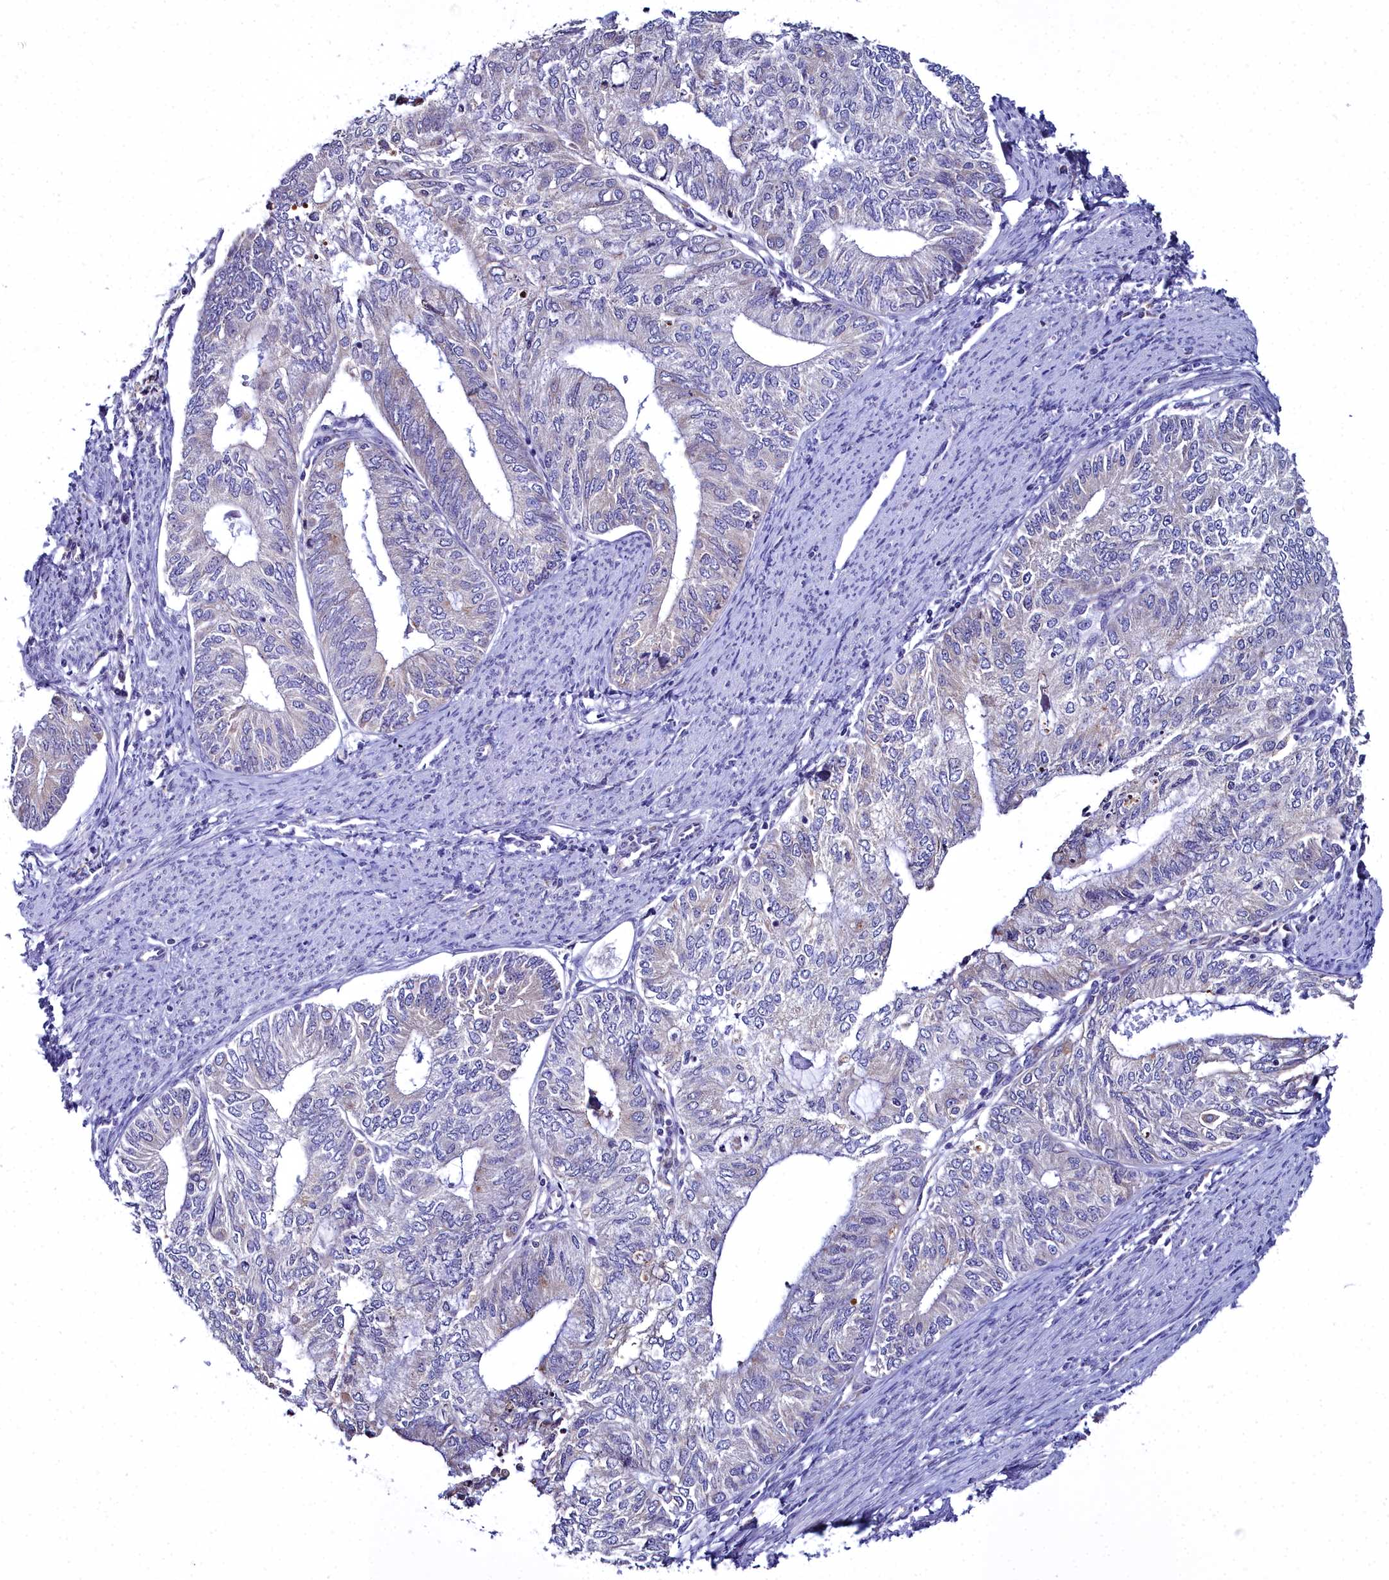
{"staining": {"intensity": "negative", "quantity": "none", "location": "none"}, "tissue": "endometrial cancer", "cell_type": "Tumor cells", "image_type": "cancer", "snomed": [{"axis": "morphology", "description": "Adenocarcinoma, NOS"}, {"axis": "topography", "description": "Endometrium"}], "caption": "Endometrial cancer was stained to show a protein in brown. There is no significant positivity in tumor cells. (DAB (3,3'-diaminobenzidine) immunohistochemistry (IHC) visualized using brightfield microscopy, high magnification).", "gene": "ELAPOR2", "patient": {"sex": "female", "age": 68}}